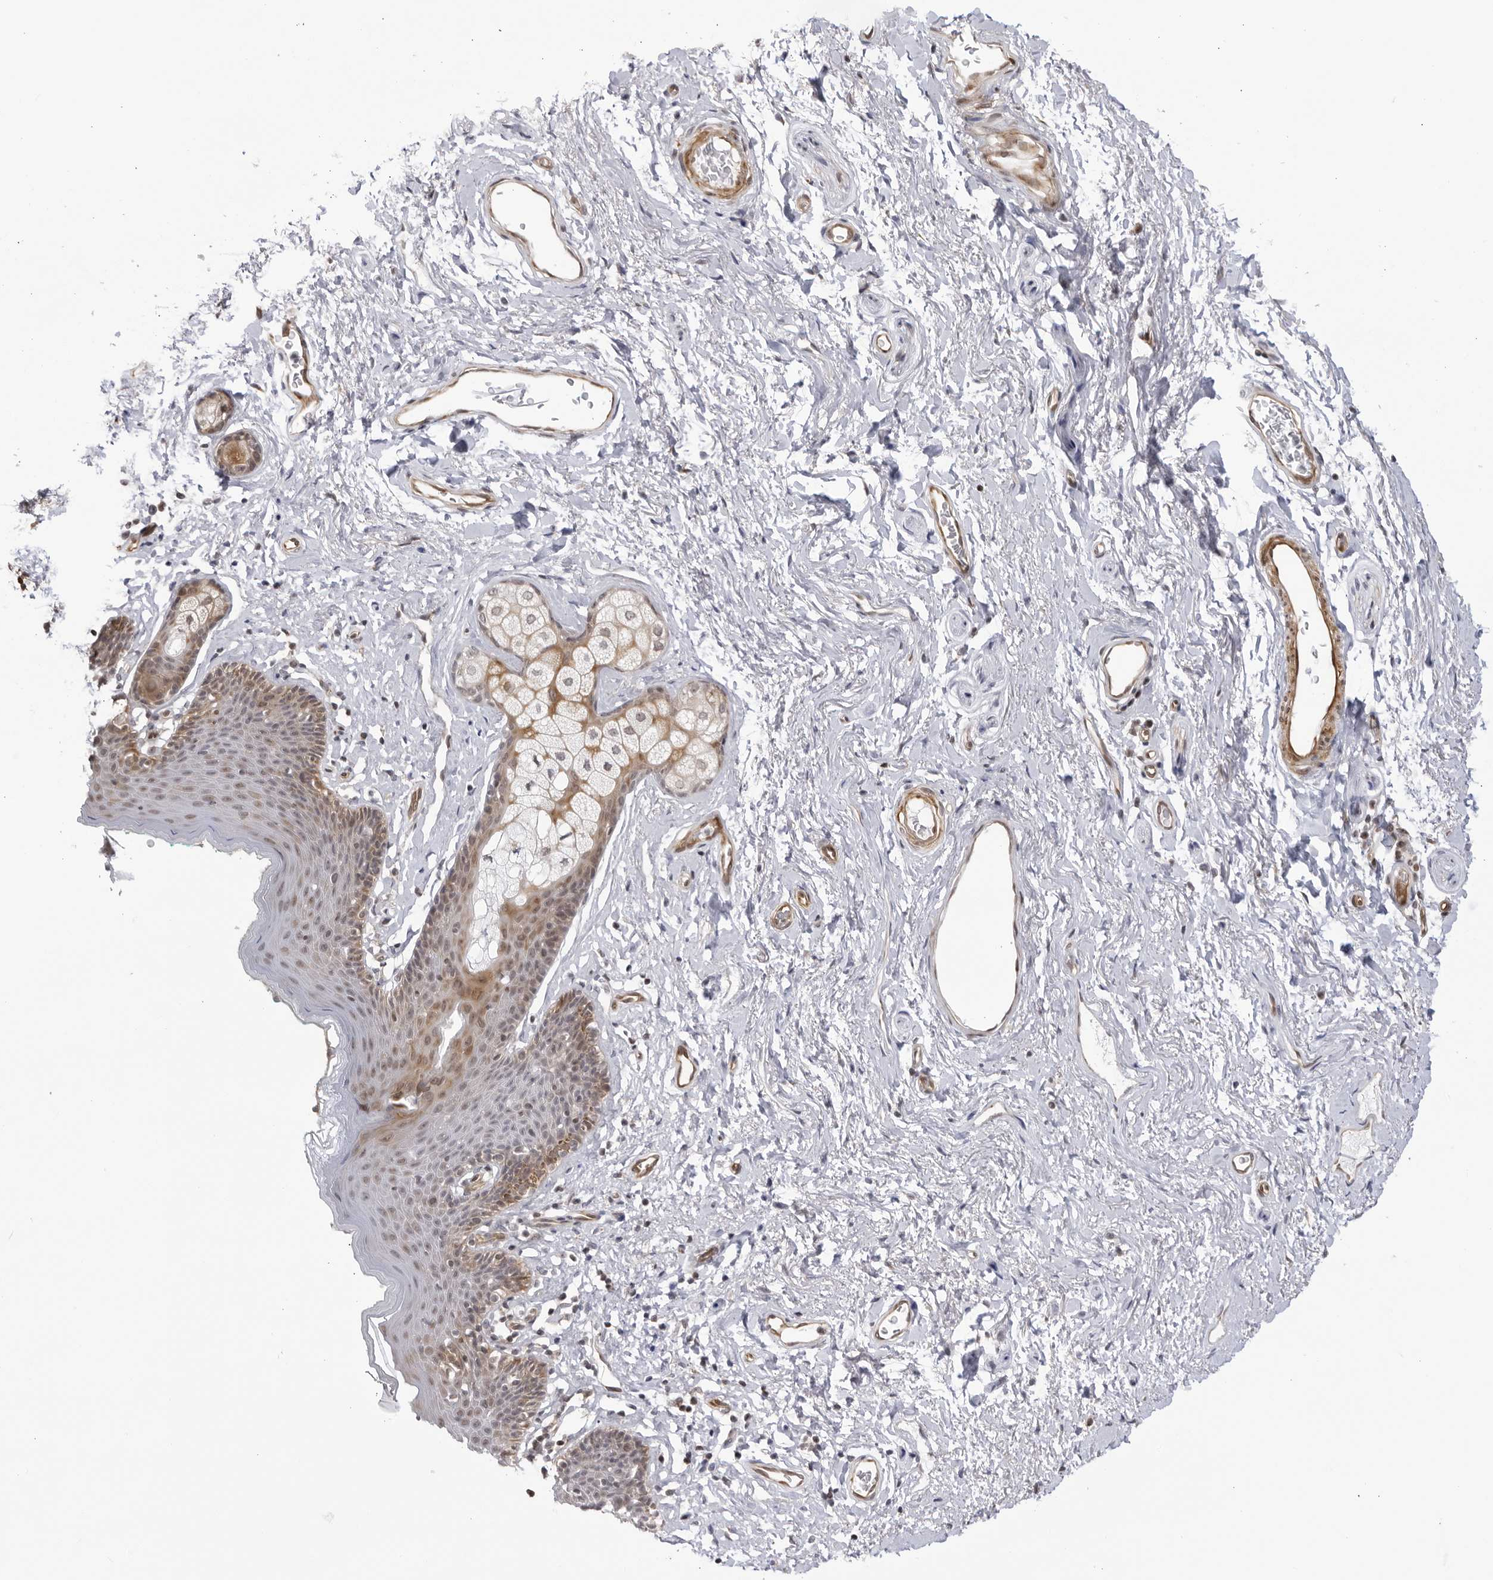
{"staining": {"intensity": "moderate", "quantity": "25%-75%", "location": "cytoplasmic/membranous"}, "tissue": "skin", "cell_type": "Epidermal cells", "image_type": "normal", "snomed": [{"axis": "morphology", "description": "Normal tissue, NOS"}, {"axis": "topography", "description": "Vulva"}], "caption": "Immunohistochemical staining of normal skin displays 25%-75% levels of moderate cytoplasmic/membranous protein positivity in about 25%-75% of epidermal cells.", "gene": "CNBD1", "patient": {"sex": "female", "age": 66}}